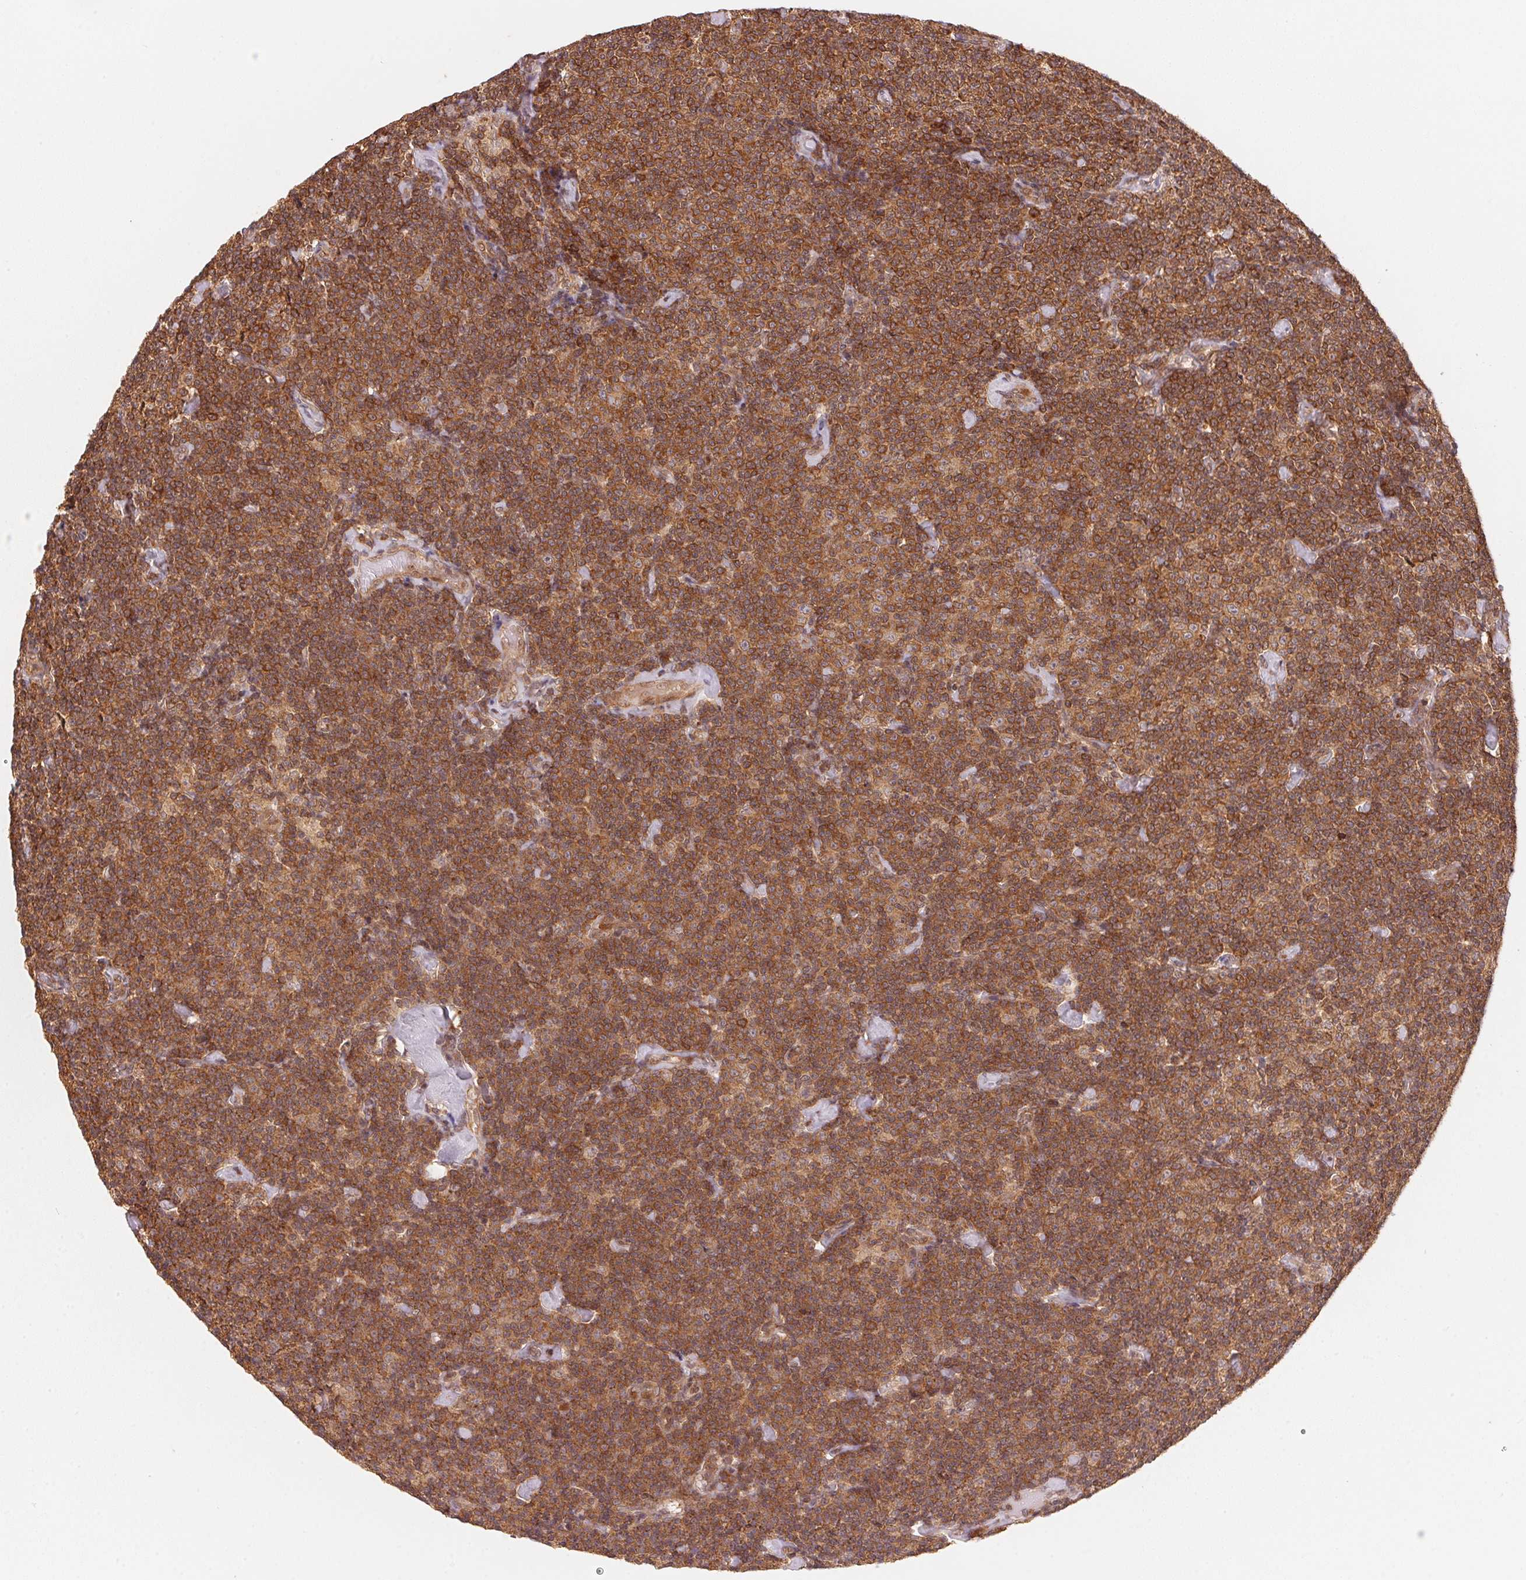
{"staining": {"intensity": "strong", "quantity": ">75%", "location": "cytoplasmic/membranous"}, "tissue": "lymphoma", "cell_type": "Tumor cells", "image_type": "cancer", "snomed": [{"axis": "morphology", "description": "Malignant lymphoma, non-Hodgkin's type, Low grade"}, {"axis": "topography", "description": "Lymph node"}], "caption": "Approximately >75% of tumor cells in human lymphoma reveal strong cytoplasmic/membranous protein staining as visualized by brown immunohistochemical staining.", "gene": "CCDC102B", "patient": {"sex": "male", "age": 81}}